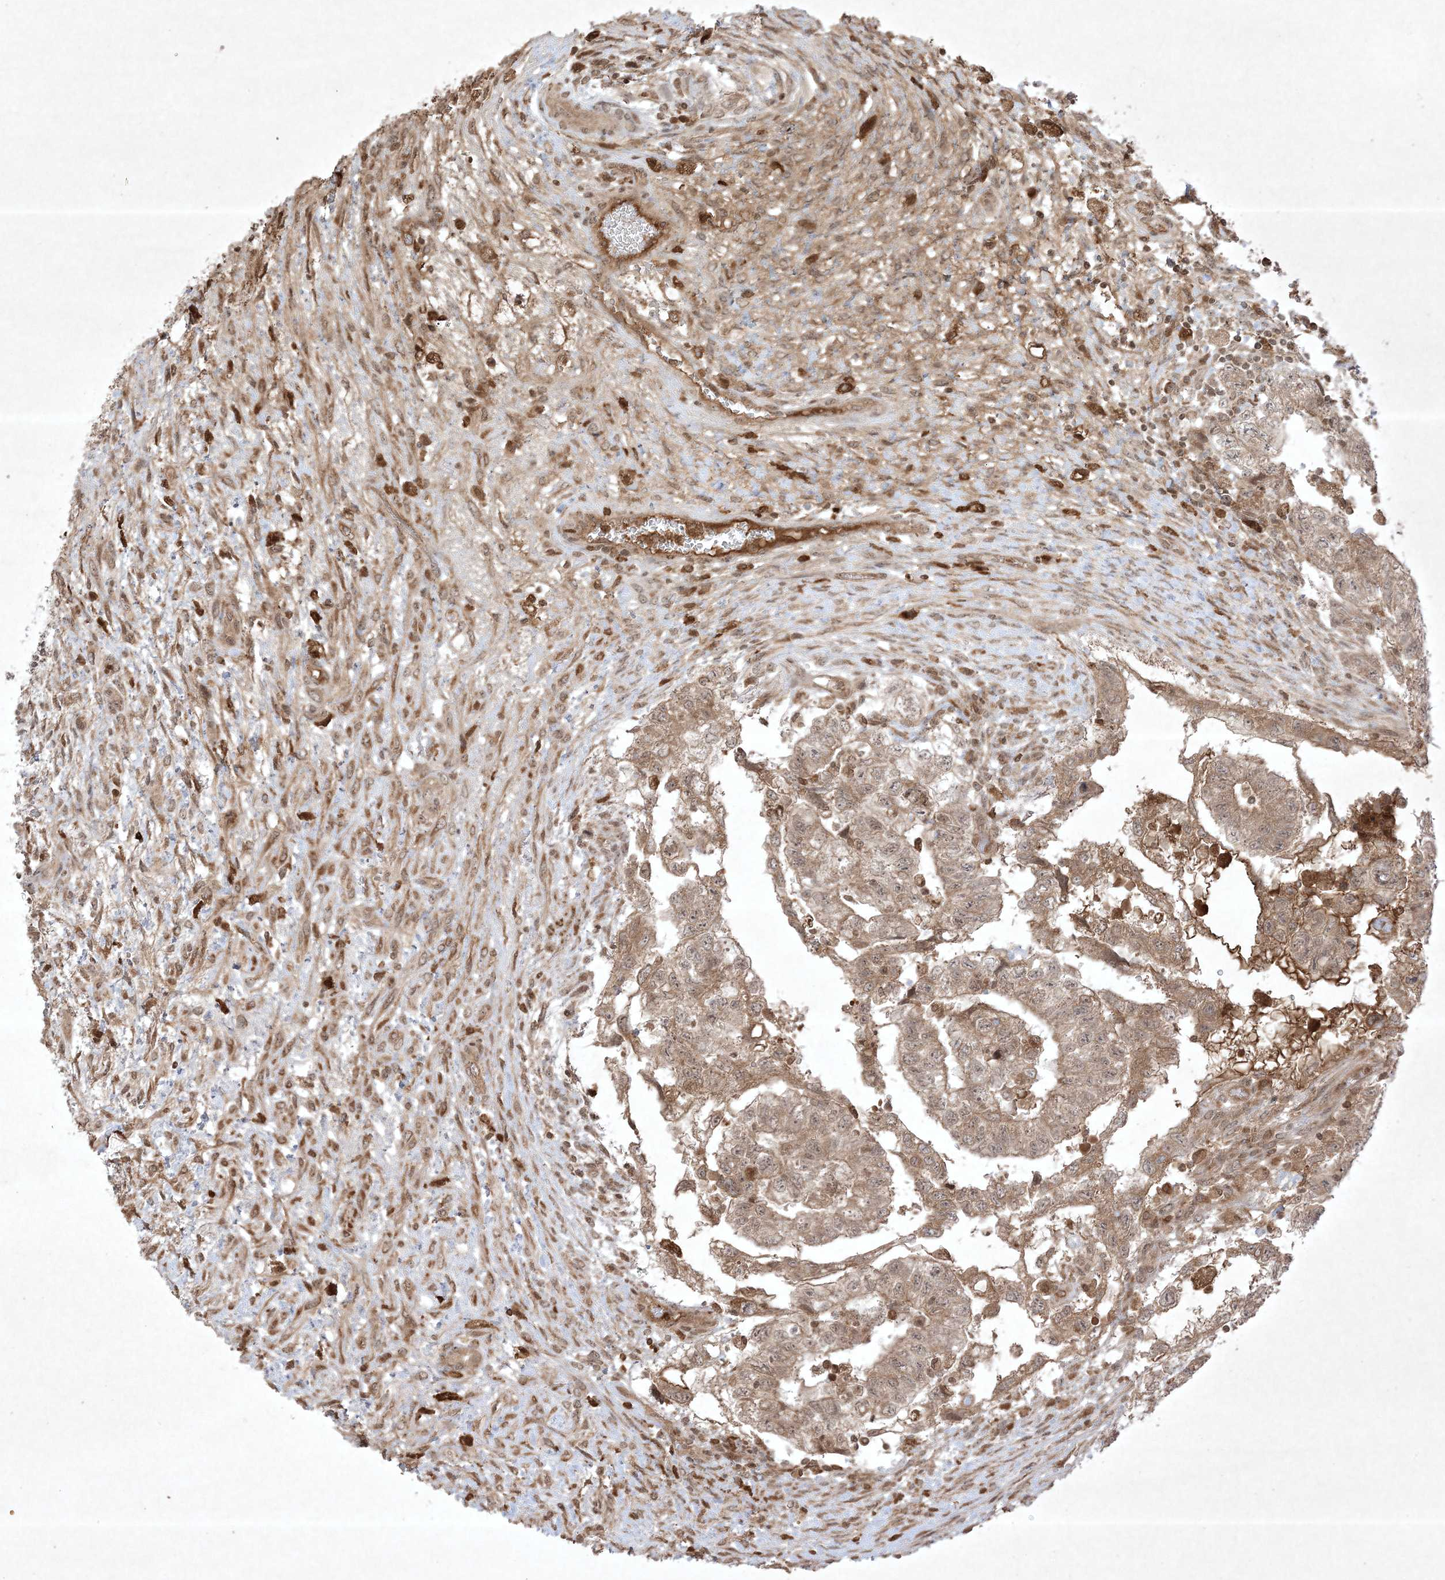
{"staining": {"intensity": "weak", "quantity": "25%-75%", "location": "cytoplasmic/membranous"}, "tissue": "testis cancer", "cell_type": "Tumor cells", "image_type": "cancer", "snomed": [{"axis": "morphology", "description": "Carcinoma, Embryonal, NOS"}, {"axis": "topography", "description": "Testis"}], "caption": "Protein analysis of embryonal carcinoma (testis) tissue demonstrates weak cytoplasmic/membranous staining in approximately 25%-75% of tumor cells. (DAB = brown stain, brightfield microscopy at high magnification).", "gene": "PTK6", "patient": {"sex": "male", "age": 36}}